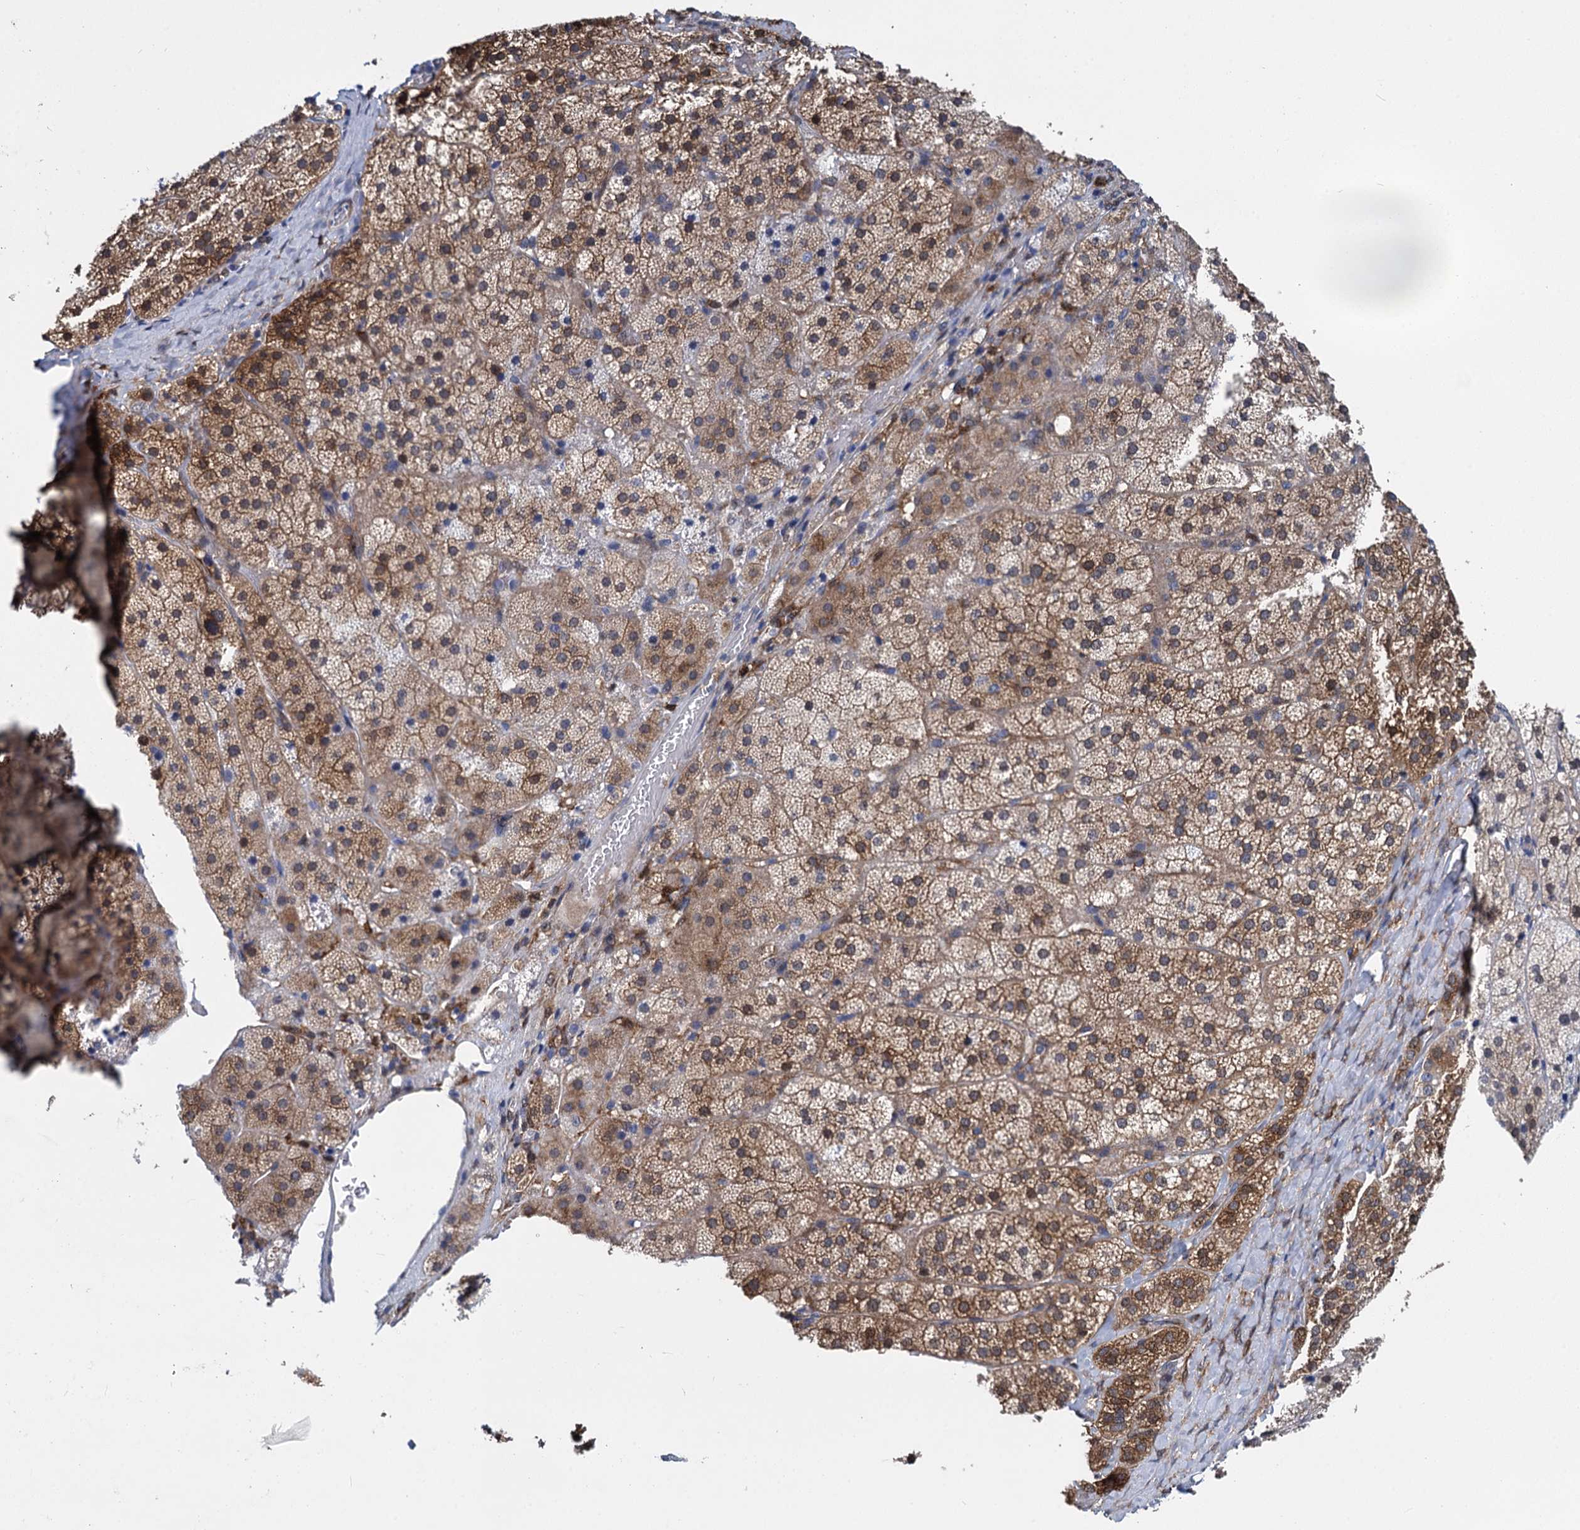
{"staining": {"intensity": "strong", "quantity": "25%-75%", "location": "cytoplasmic/membranous,nuclear"}, "tissue": "adrenal gland", "cell_type": "Glandular cells", "image_type": "normal", "snomed": [{"axis": "morphology", "description": "Normal tissue, NOS"}, {"axis": "topography", "description": "Adrenal gland"}], "caption": "A brown stain highlights strong cytoplasmic/membranous,nuclear expression of a protein in glandular cells of unremarkable human adrenal gland. (brown staining indicates protein expression, while blue staining denotes nuclei).", "gene": "GSTM3", "patient": {"sex": "female", "age": 44}}